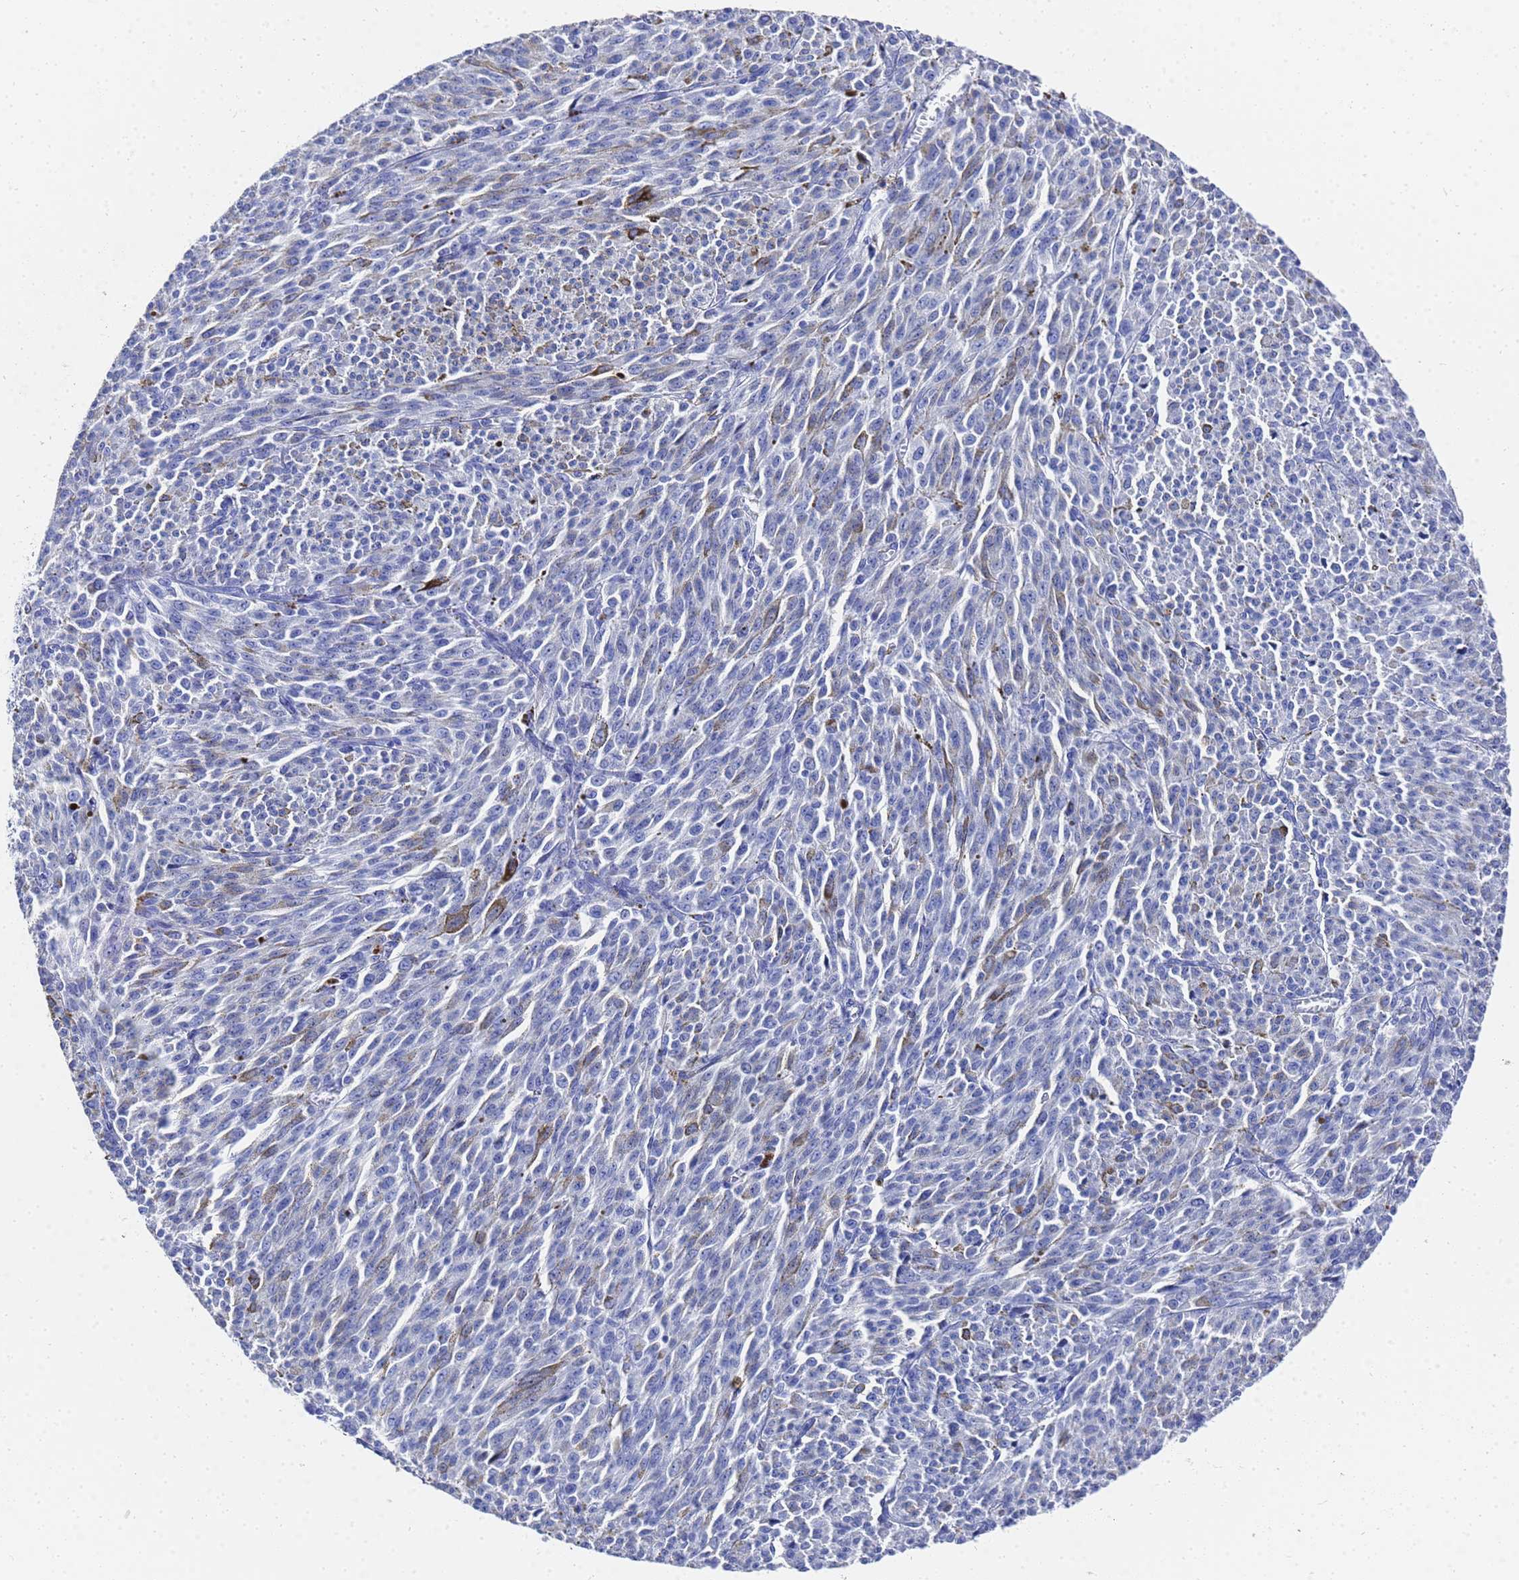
{"staining": {"intensity": "weak", "quantity": "<25%", "location": "cytoplasmic/membranous"}, "tissue": "melanoma", "cell_type": "Tumor cells", "image_type": "cancer", "snomed": [{"axis": "morphology", "description": "Malignant melanoma, NOS"}, {"axis": "topography", "description": "Skin"}], "caption": "Melanoma was stained to show a protein in brown. There is no significant positivity in tumor cells. The staining is performed using DAB (3,3'-diaminobenzidine) brown chromogen with nuclei counter-stained in using hematoxylin.", "gene": "GGT1", "patient": {"sex": "female", "age": 52}}